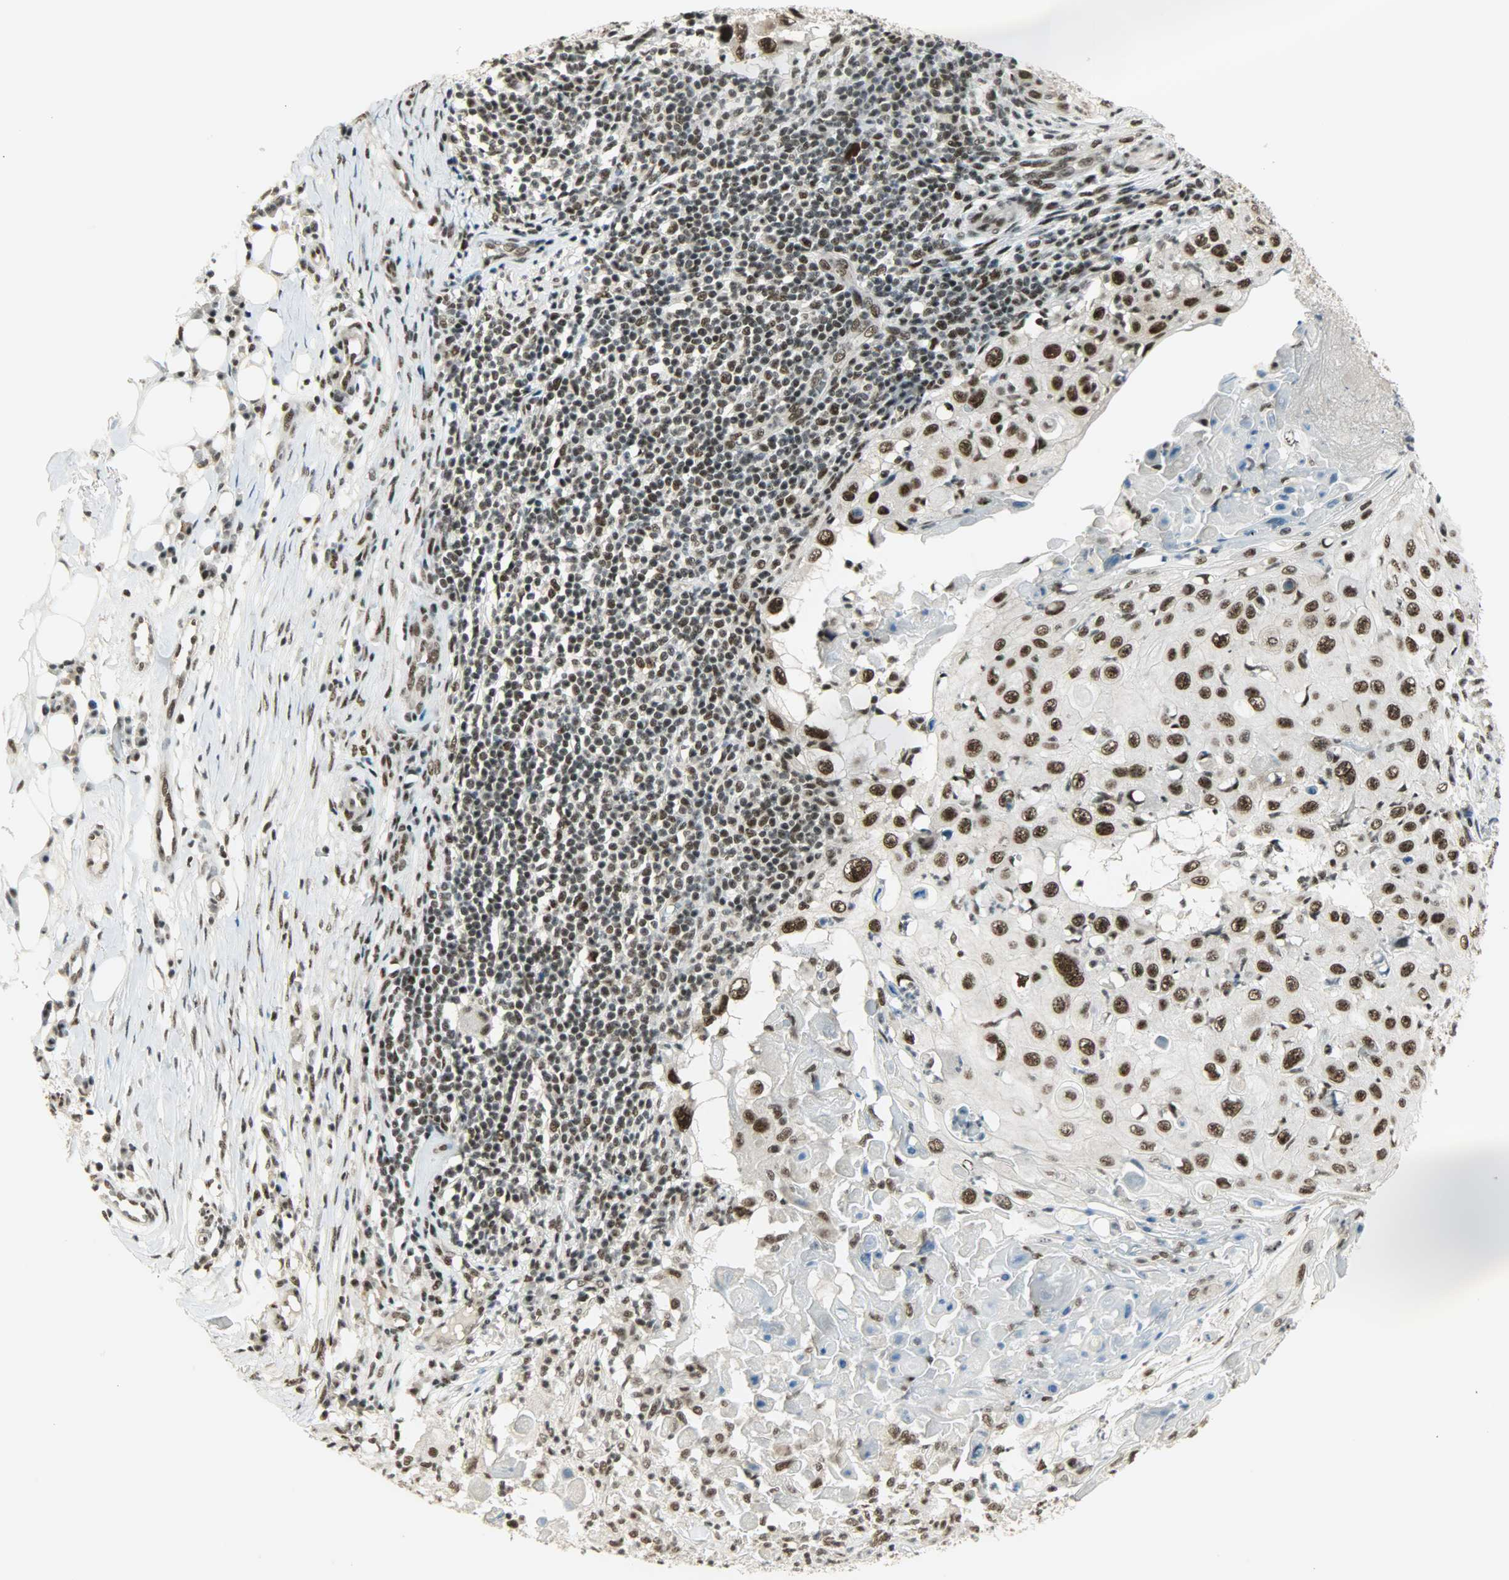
{"staining": {"intensity": "strong", "quantity": ">75%", "location": "nuclear"}, "tissue": "skin cancer", "cell_type": "Tumor cells", "image_type": "cancer", "snomed": [{"axis": "morphology", "description": "Squamous cell carcinoma, NOS"}, {"axis": "topography", "description": "Skin"}], "caption": "Human squamous cell carcinoma (skin) stained with a brown dye exhibits strong nuclear positive positivity in about >75% of tumor cells.", "gene": "SUGP1", "patient": {"sex": "male", "age": 86}}